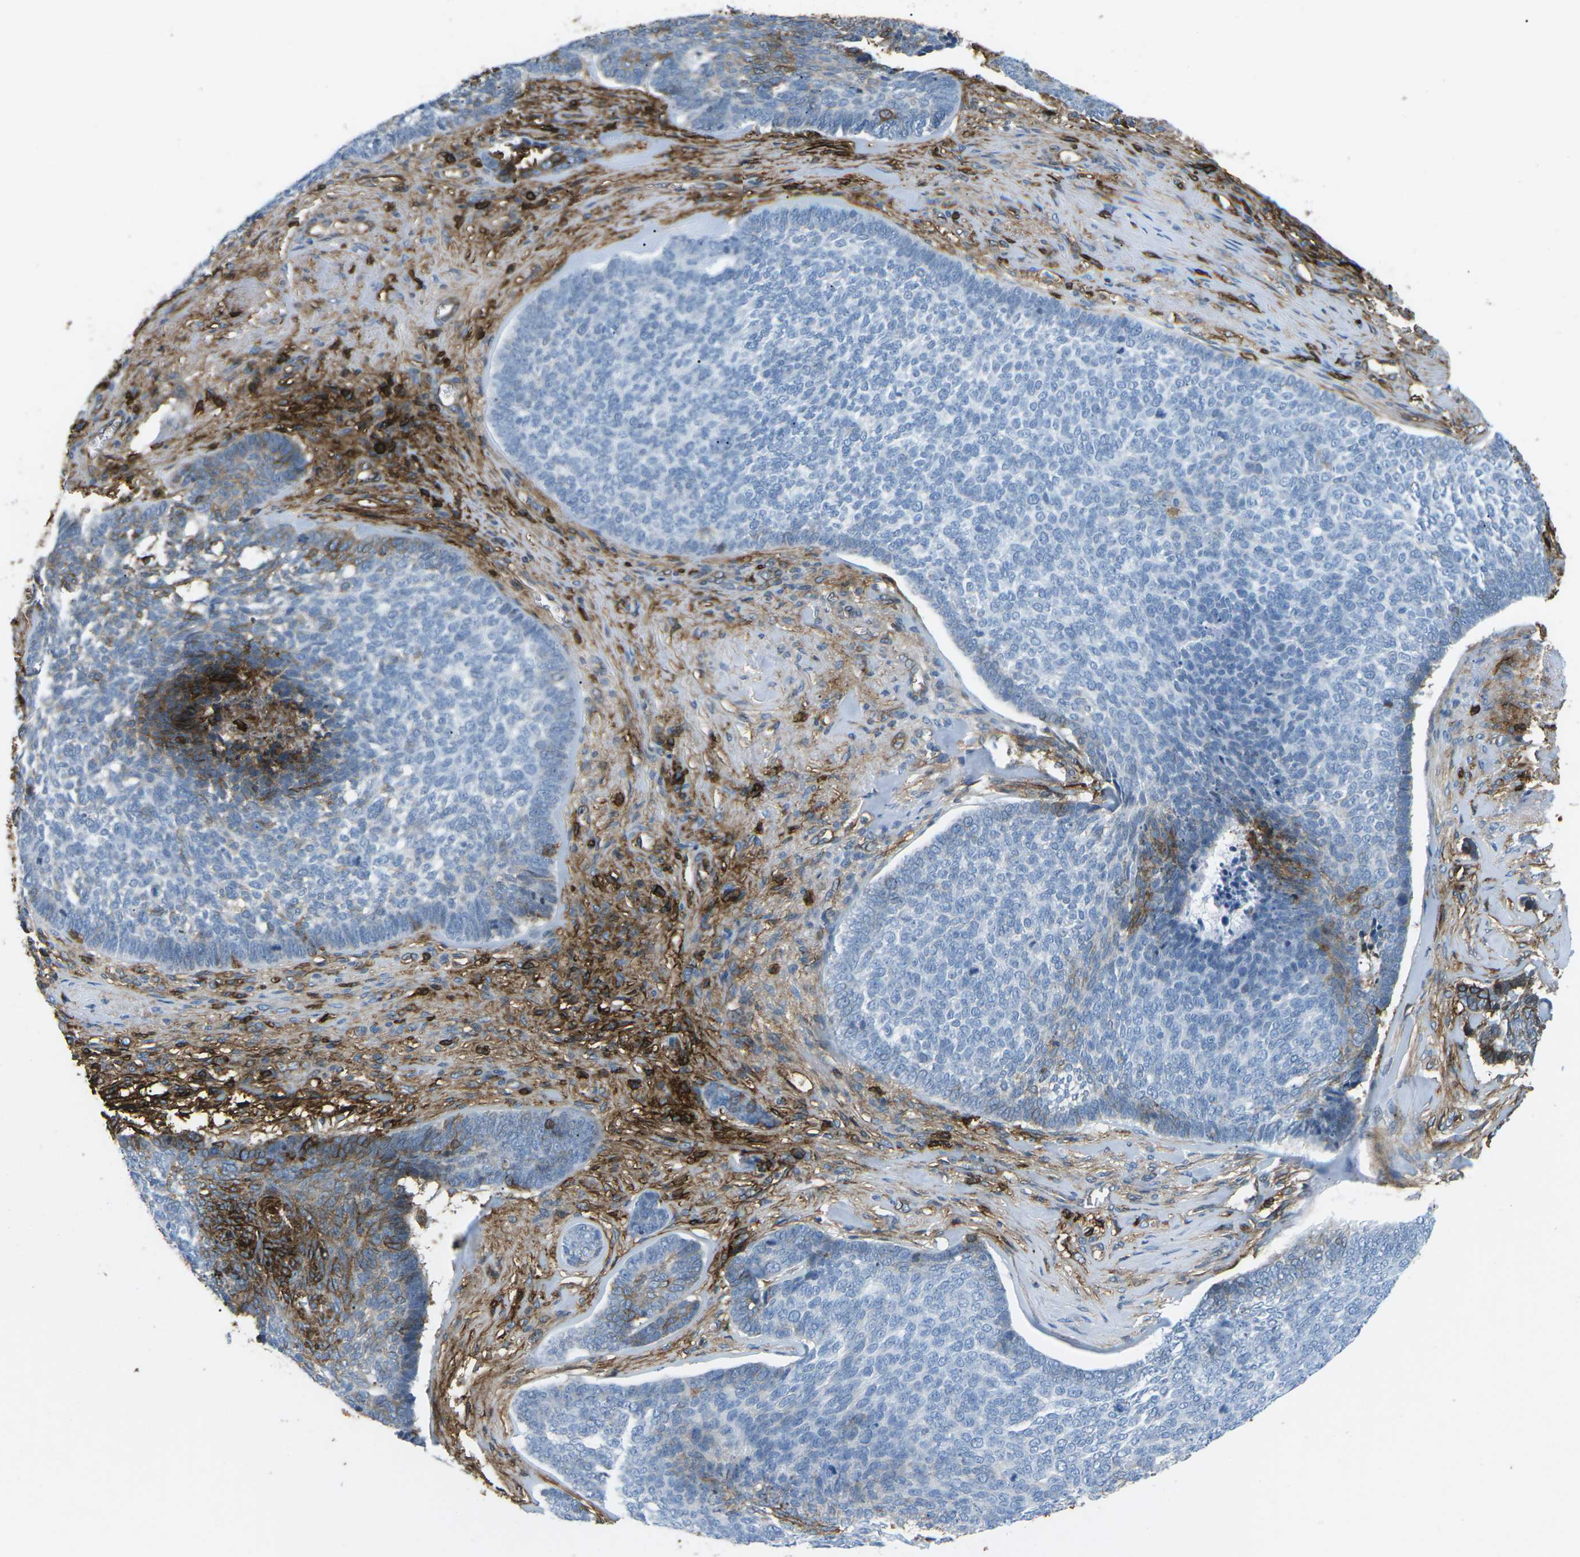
{"staining": {"intensity": "moderate", "quantity": "<25%", "location": "cytoplasmic/membranous"}, "tissue": "skin cancer", "cell_type": "Tumor cells", "image_type": "cancer", "snomed": [{"axis": "morphology", "description": "Basal cell carcinoma"}, {"axis": "topography", "description": "Skin"}], "caption": "Skin cancer (basal cell carcinoma) stained with IHC reveals moderate cytoplasmic/membranous staining in about <25% of tumor cells. (Brightfield microscopy of DAB IHC at high magnification).", "gene": "HLA-B", "patient": {"sex": "male", "age": 84}}